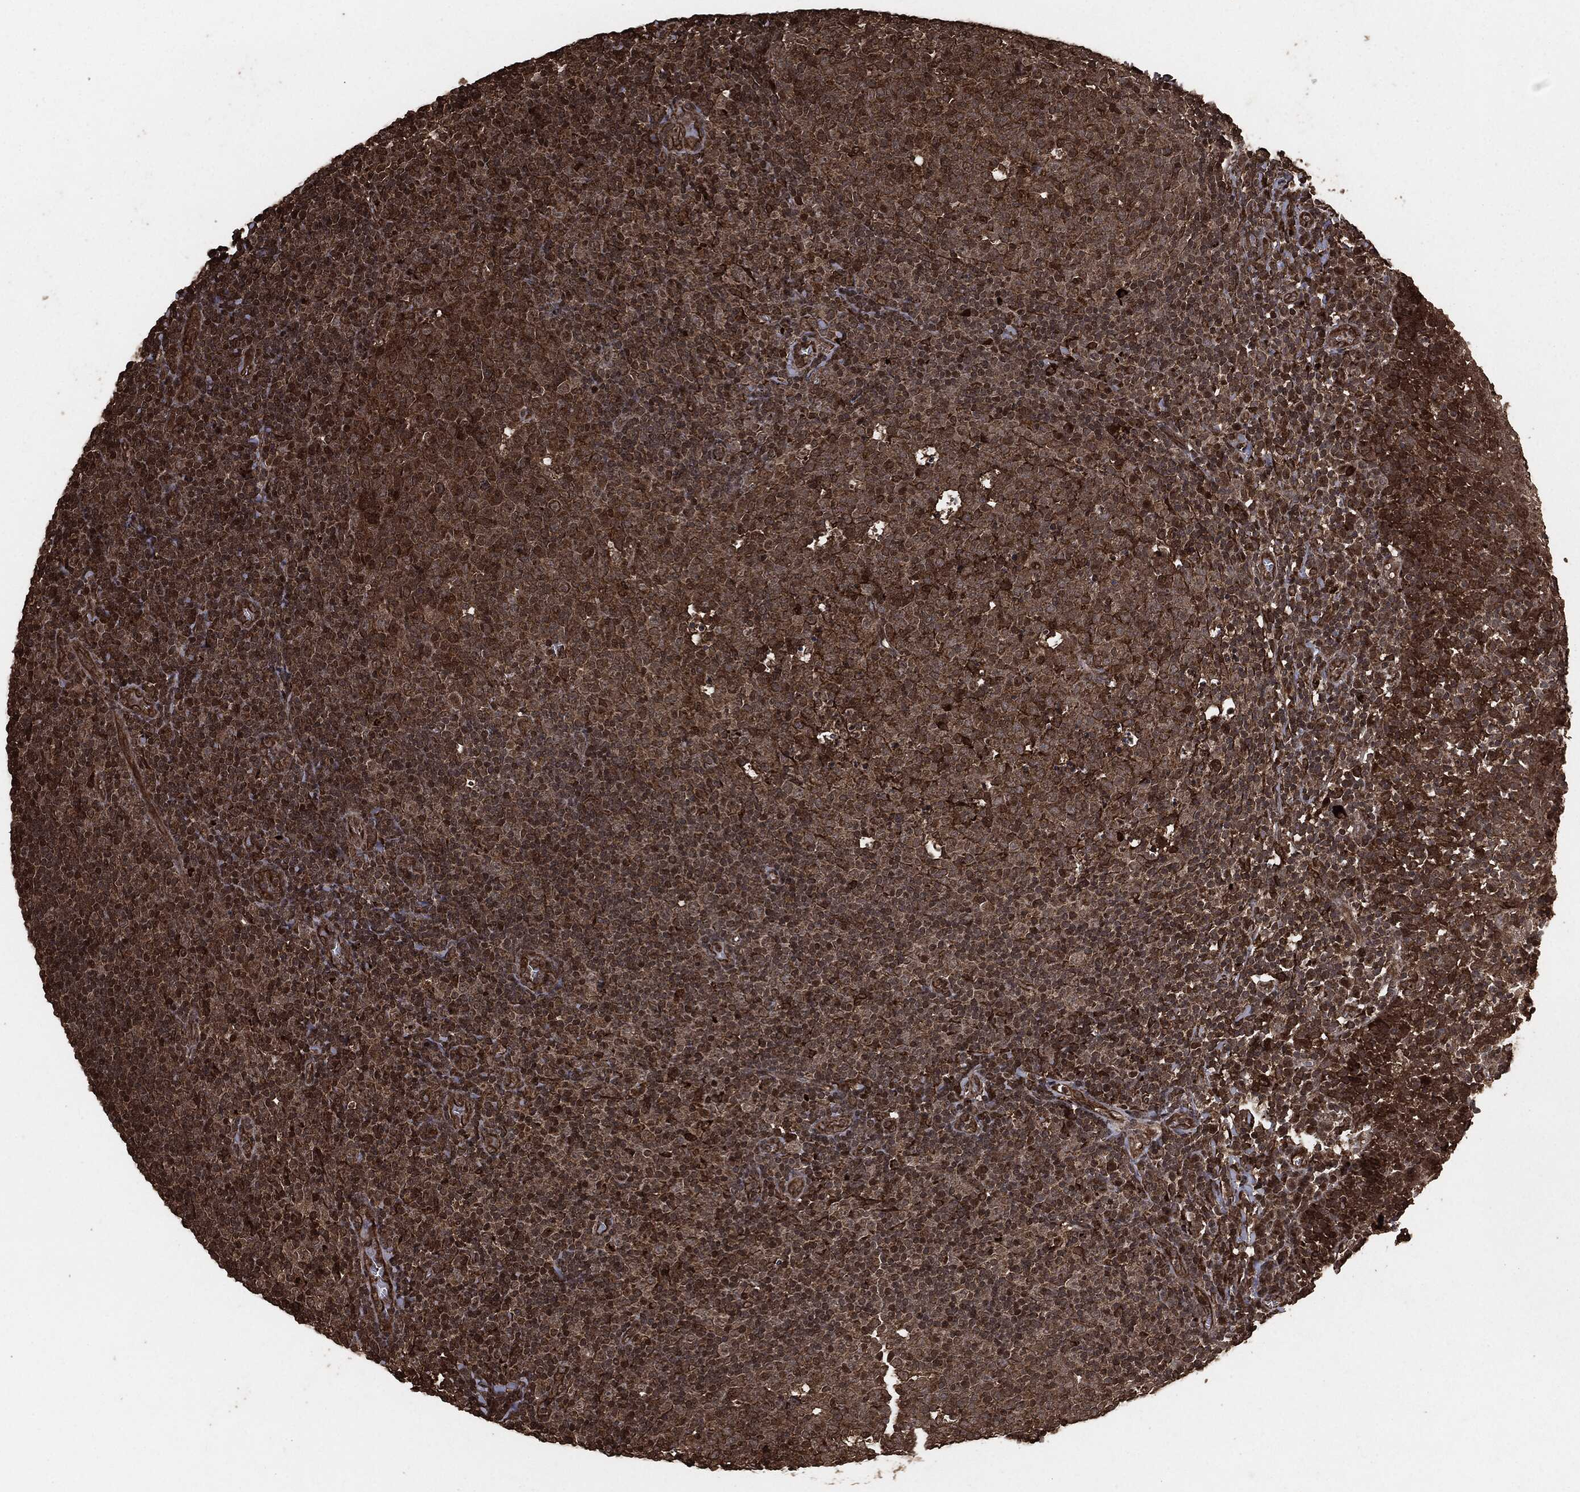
{"staining": {"intensity": "strong", "quantity": "25%-75%", "location": "cytoplasmic/membranous"}, "tissue": "tonsil", "cell_type": "Germinal center cells", "image_type": "normal", "snomed": [{"axis": "morphology", "description": "Normal tissue, NOS"}, {"axis": "topography", "description": "Tonsil"}], "caption": "Immunohistochemistry (IHC) micrograph of normal human tonsil stained for a protein (brown), which demonstrates high levels of strong cytoplasmic/membranous expression in about 25%-75% of germinal center cells.", "gene": "EGFR", "patient": {"sex": "female", "age": 5}}